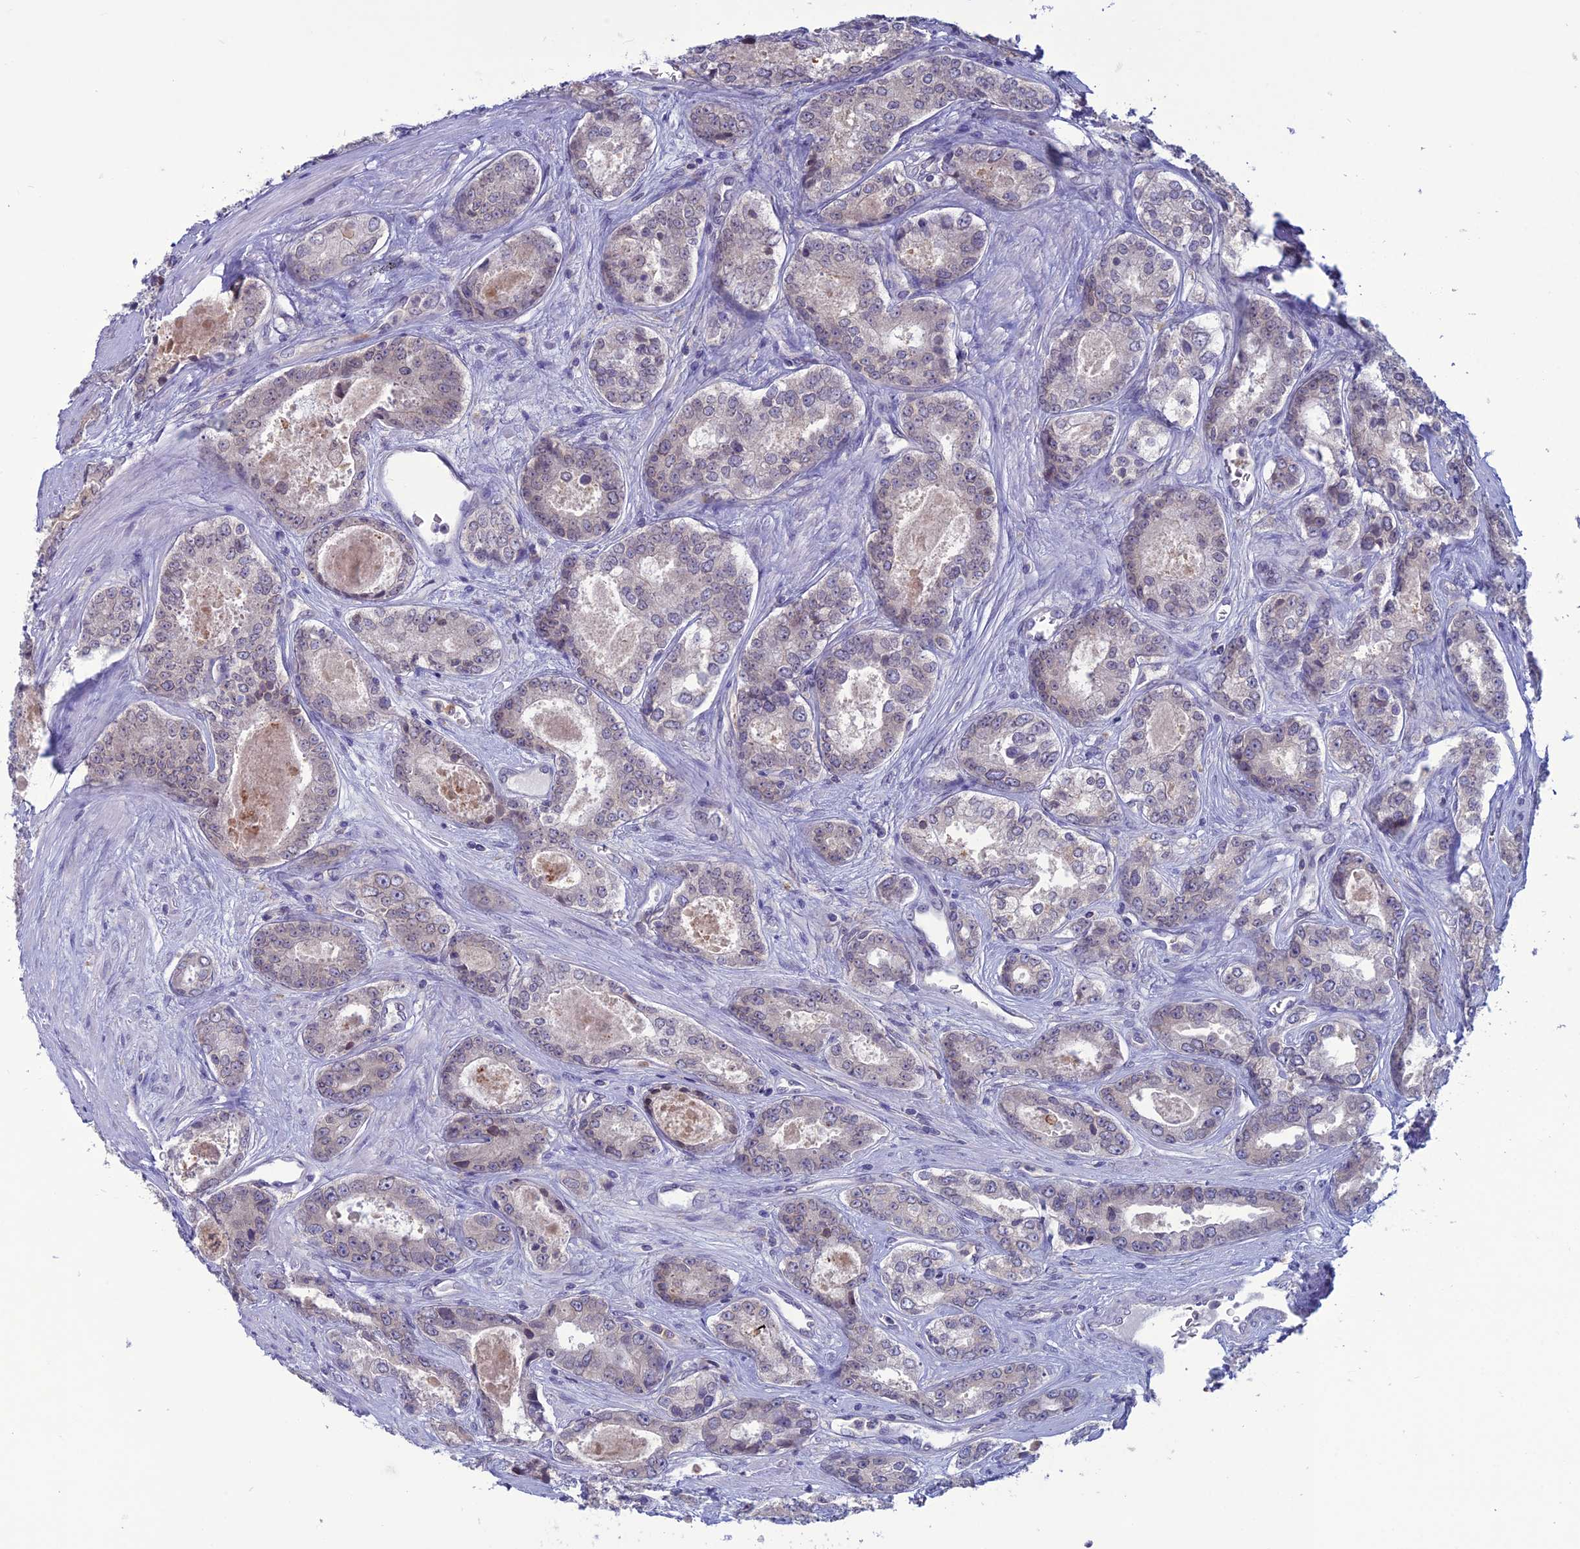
{"staining": {"intensity": "negative", "quantity": "none", "location": "none"}, "tissue": "prostate cancer", "cell_type": "Tumor cells", "image_type": "cancer", "snomed": [{"axis": "morphology", "description": "Adenocarcinoma, Low grade"}, {"axis": "topography", "description": "Prostate"}], "caption": "The image shows no significant staining in tumor cells of prostate cancer (adenocarcinoma (low-grade)).", "gene": "WDR46", "patient": {"sex": "male", "age": 68}}